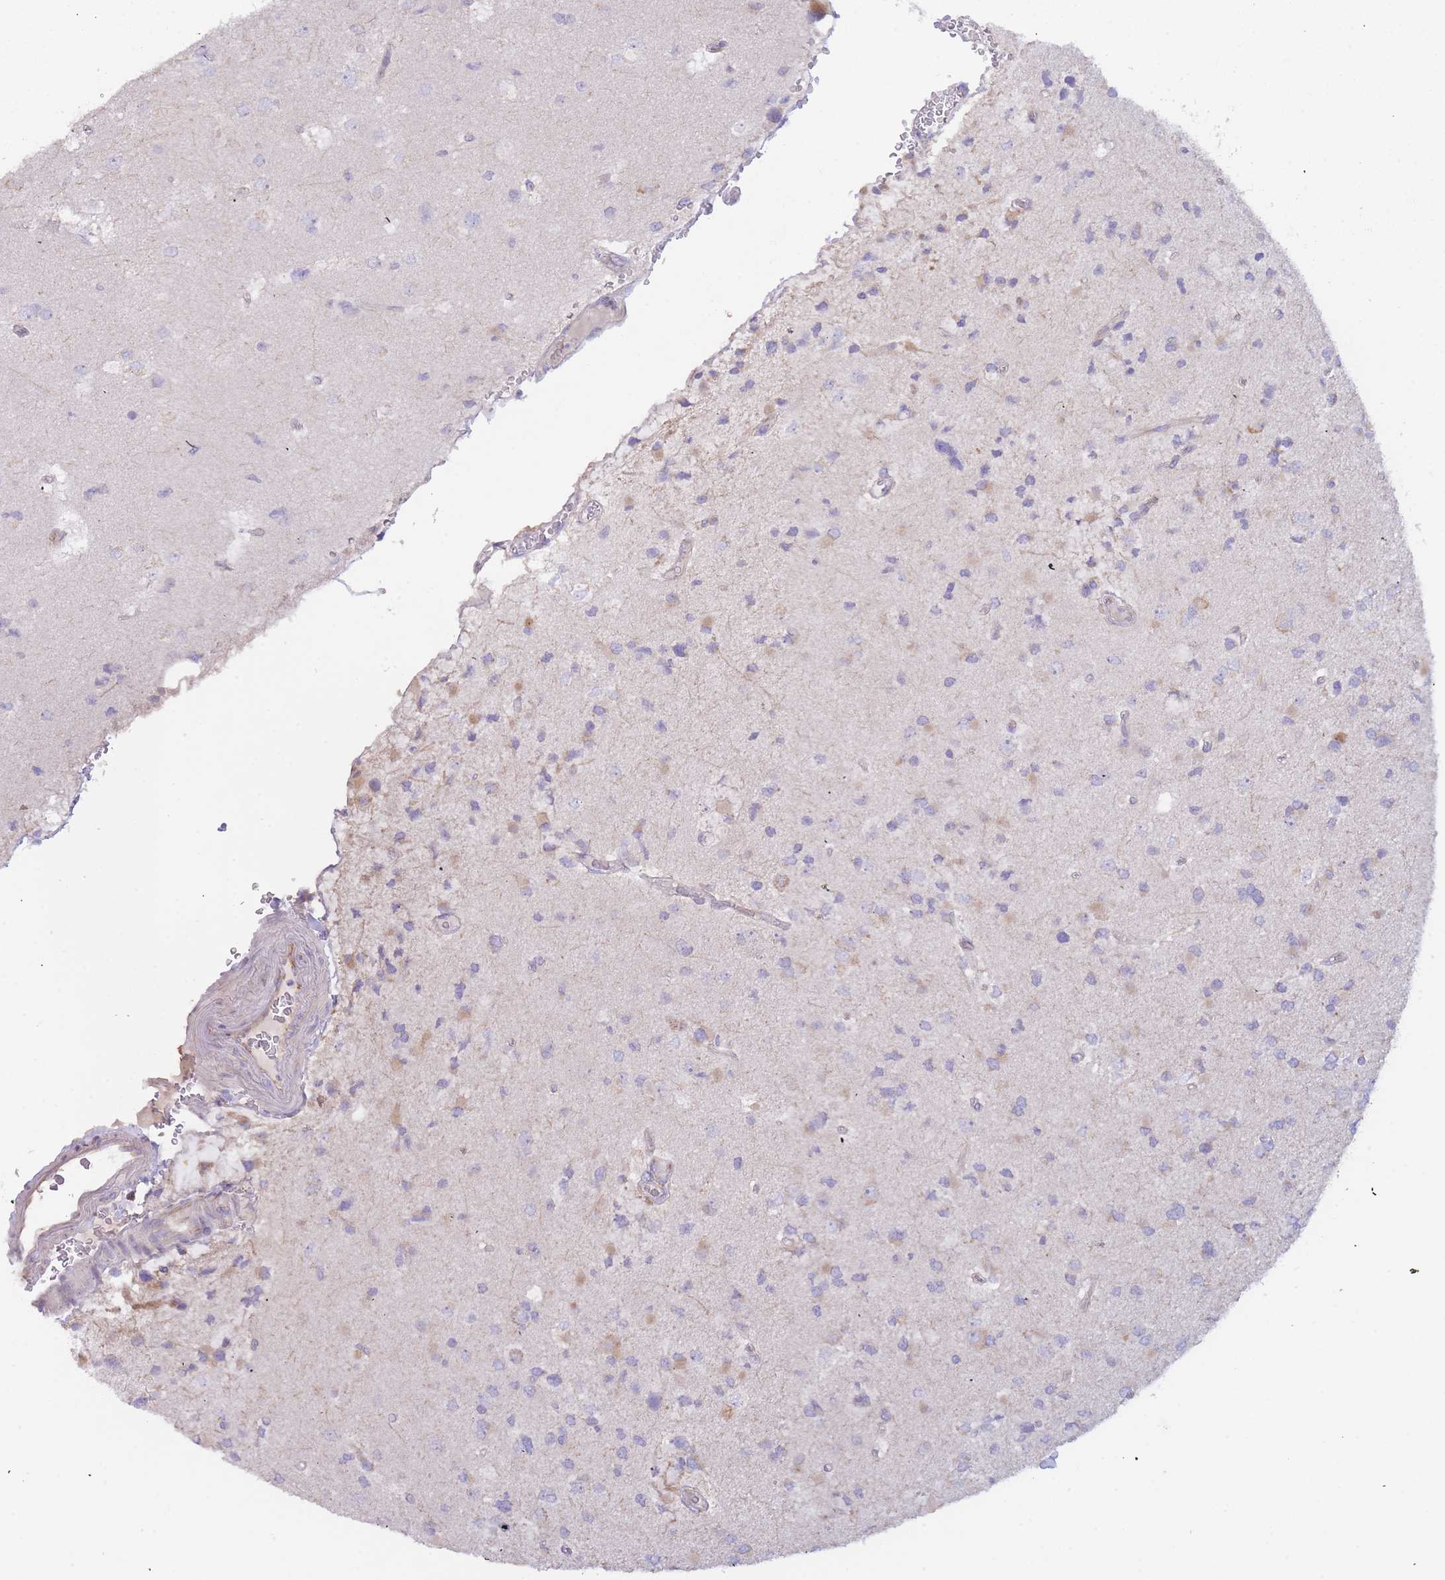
{"staining": {"intensity": "negative", "quantity": "none", "location": "none"}, "tissue": "glioma", "cell_type": "Tumor cells", "image_type": "cancer", "snomed": [{"axis": "morphology", "description": "Glioma, malignant, High grade"}, {"axis": "topography", "description": "Brain"}], "caption": "Immunohistochemistry of human malignant glioma (high-grade) displays no staining in tumor cells.", "gene": "SLC35E4", "patient": {"sex": "male", "age": 53}}